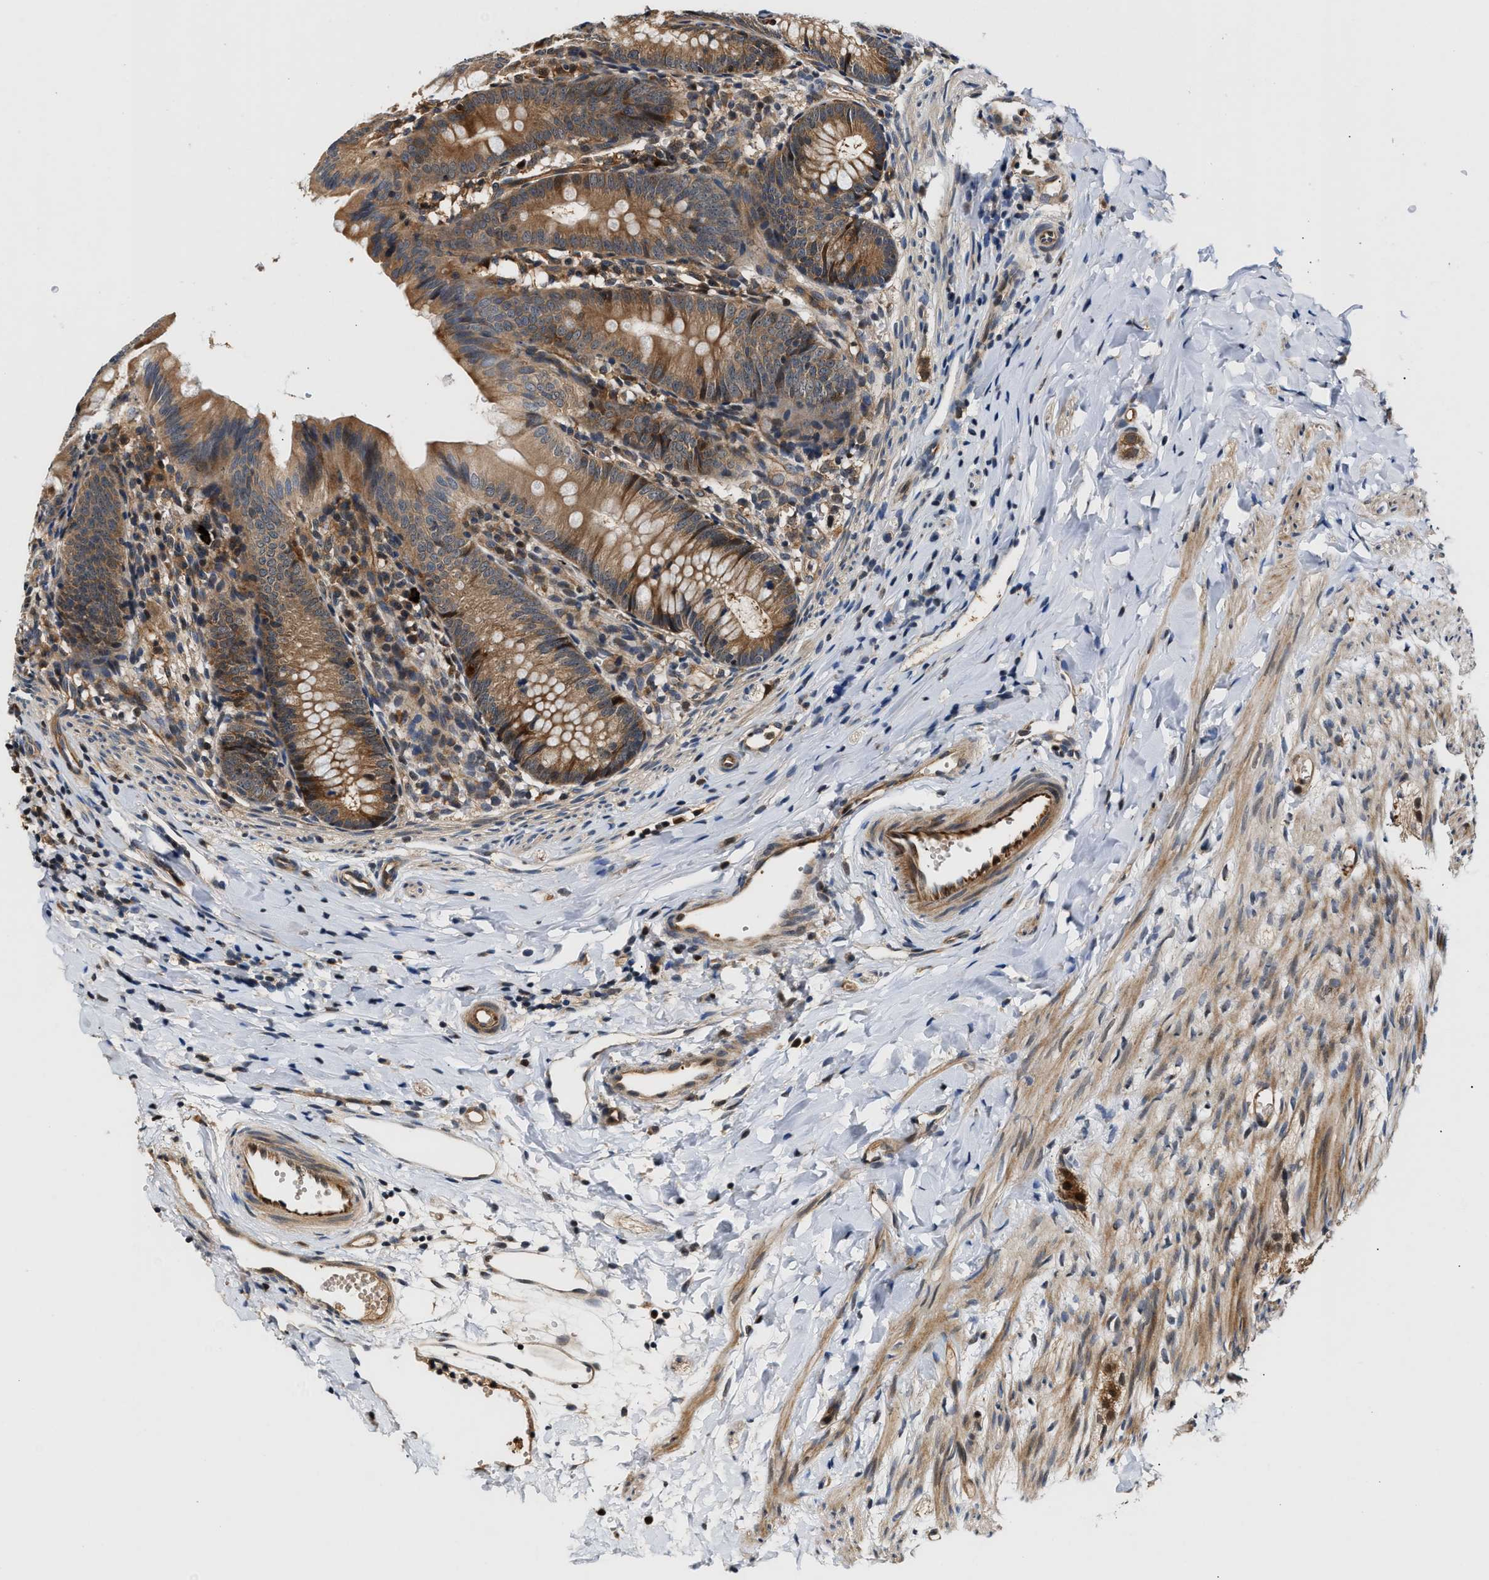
{"staining": {"intensity": "moderate", "quantity": ">75%", "location": "cytoplasmic/membranous"}, "tissue": "appendix", "cell_type": "Glandular cells", "image_type": "normal", "snomed": [{"axis": "morphology", "description": "Normal tissue, NOS"}, {"axis": "topography", "description": "Appendix"}], "caption": "DAB immunohistochemical staining of normal appendix exhibits moderate cytoplasmic/membranous protein positivity in about >75% of glandular cells. (DAB (3,3'-diaminobenzidine) = brown stain, brightfield microscopy at high magnification).", "gene": "TUT7", "patient": {"sex": "male", "age": 1}}